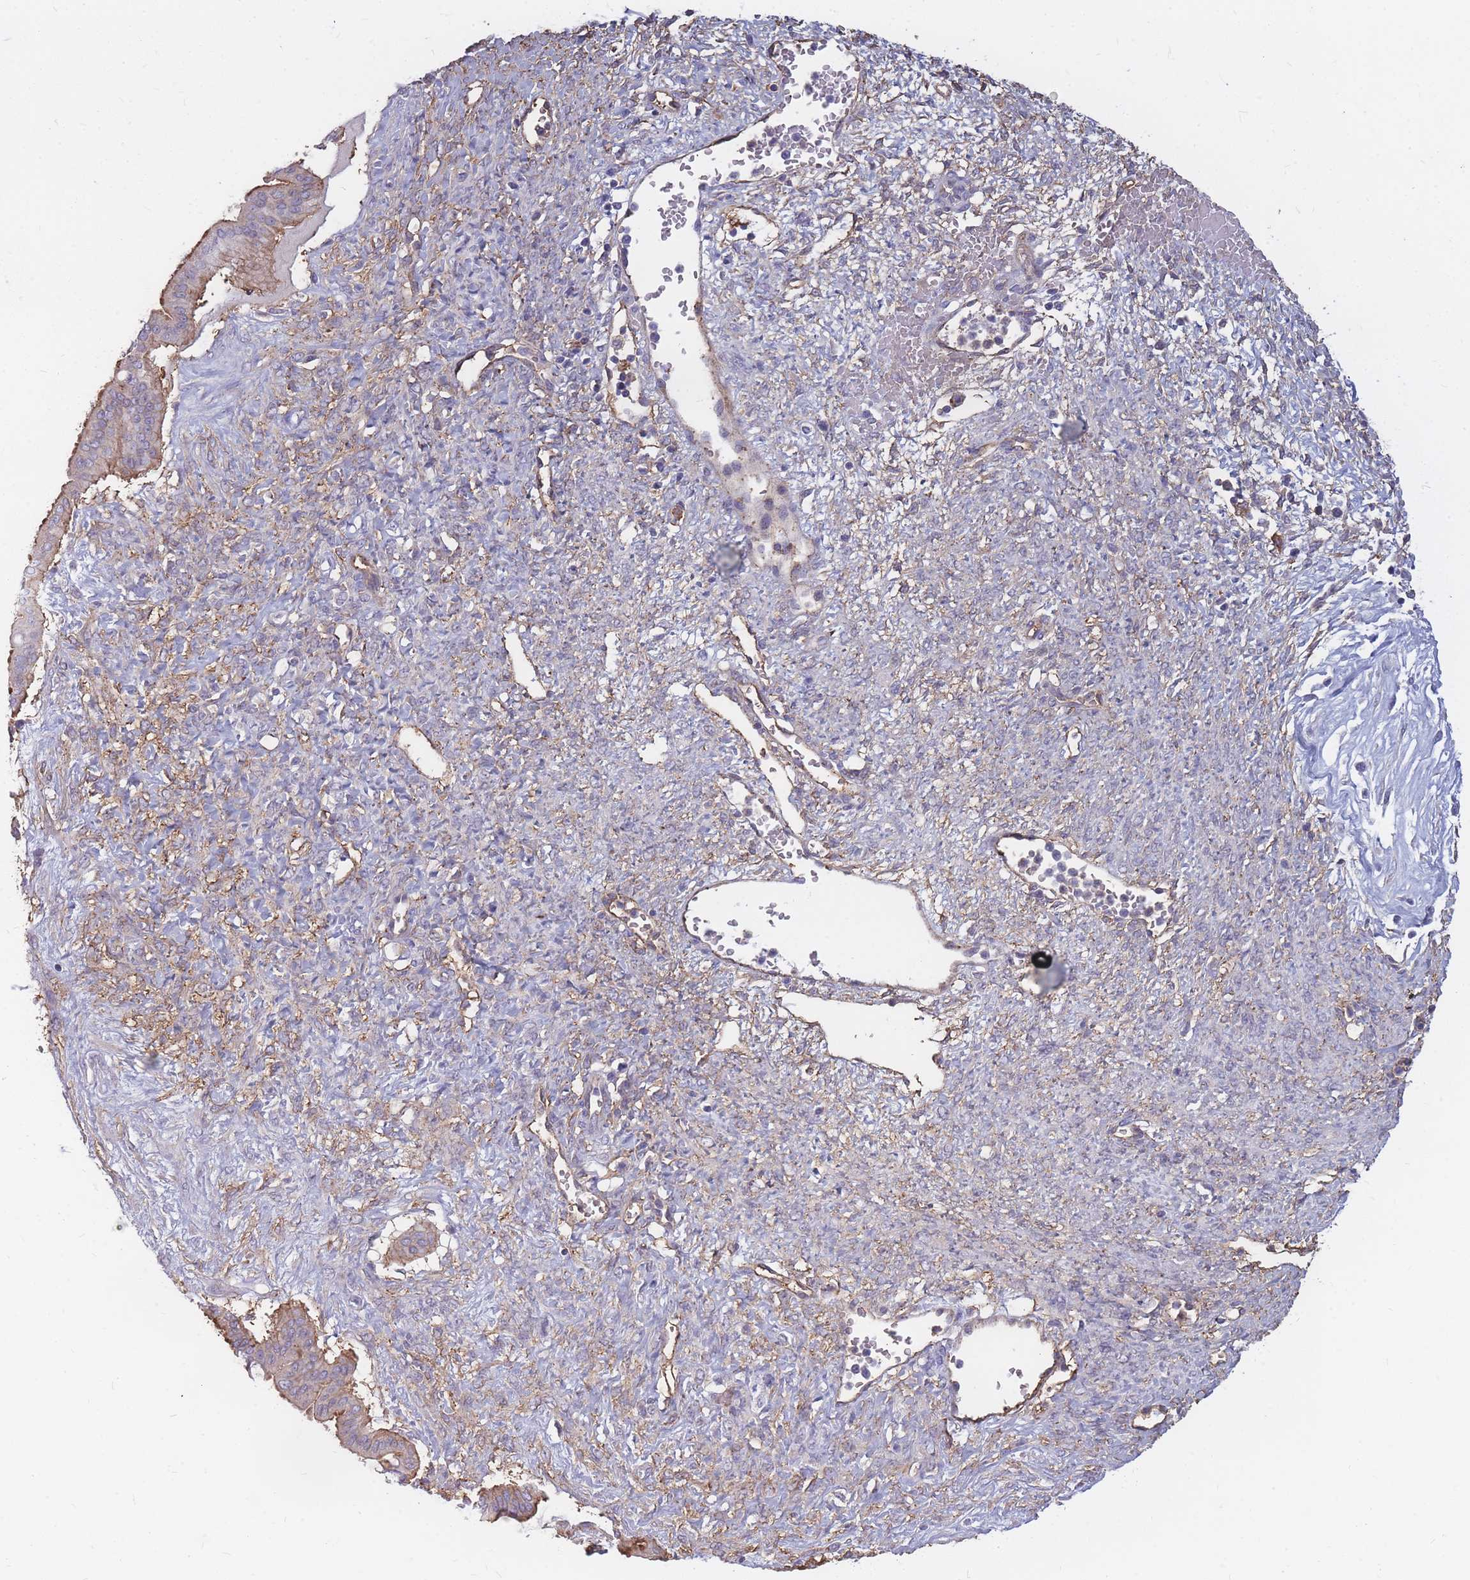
{"staining": {"intensity": "weak", "quantity": "<25%", "location": "cytoplasmic/membranous"}, "tissue": "ovarian cancer", "cell_type": "Tumor cells", "image_type": "cancer", "snomed": [{"axis": "morphology", "description": "Cystadenocarcinoma, mucinous, NOS"}, {"axis": "topography", "description": "Ovary"}], "caption": "An image of human ovarian mucinous cystadenocarcinoma is negative for staining in tumor cells. (DAB (3,3'-diaminobenzidine) IHC with hematoxylin counter stain).", "gene": "GNA11", "patient": {"sex": "female", "age": 73}}